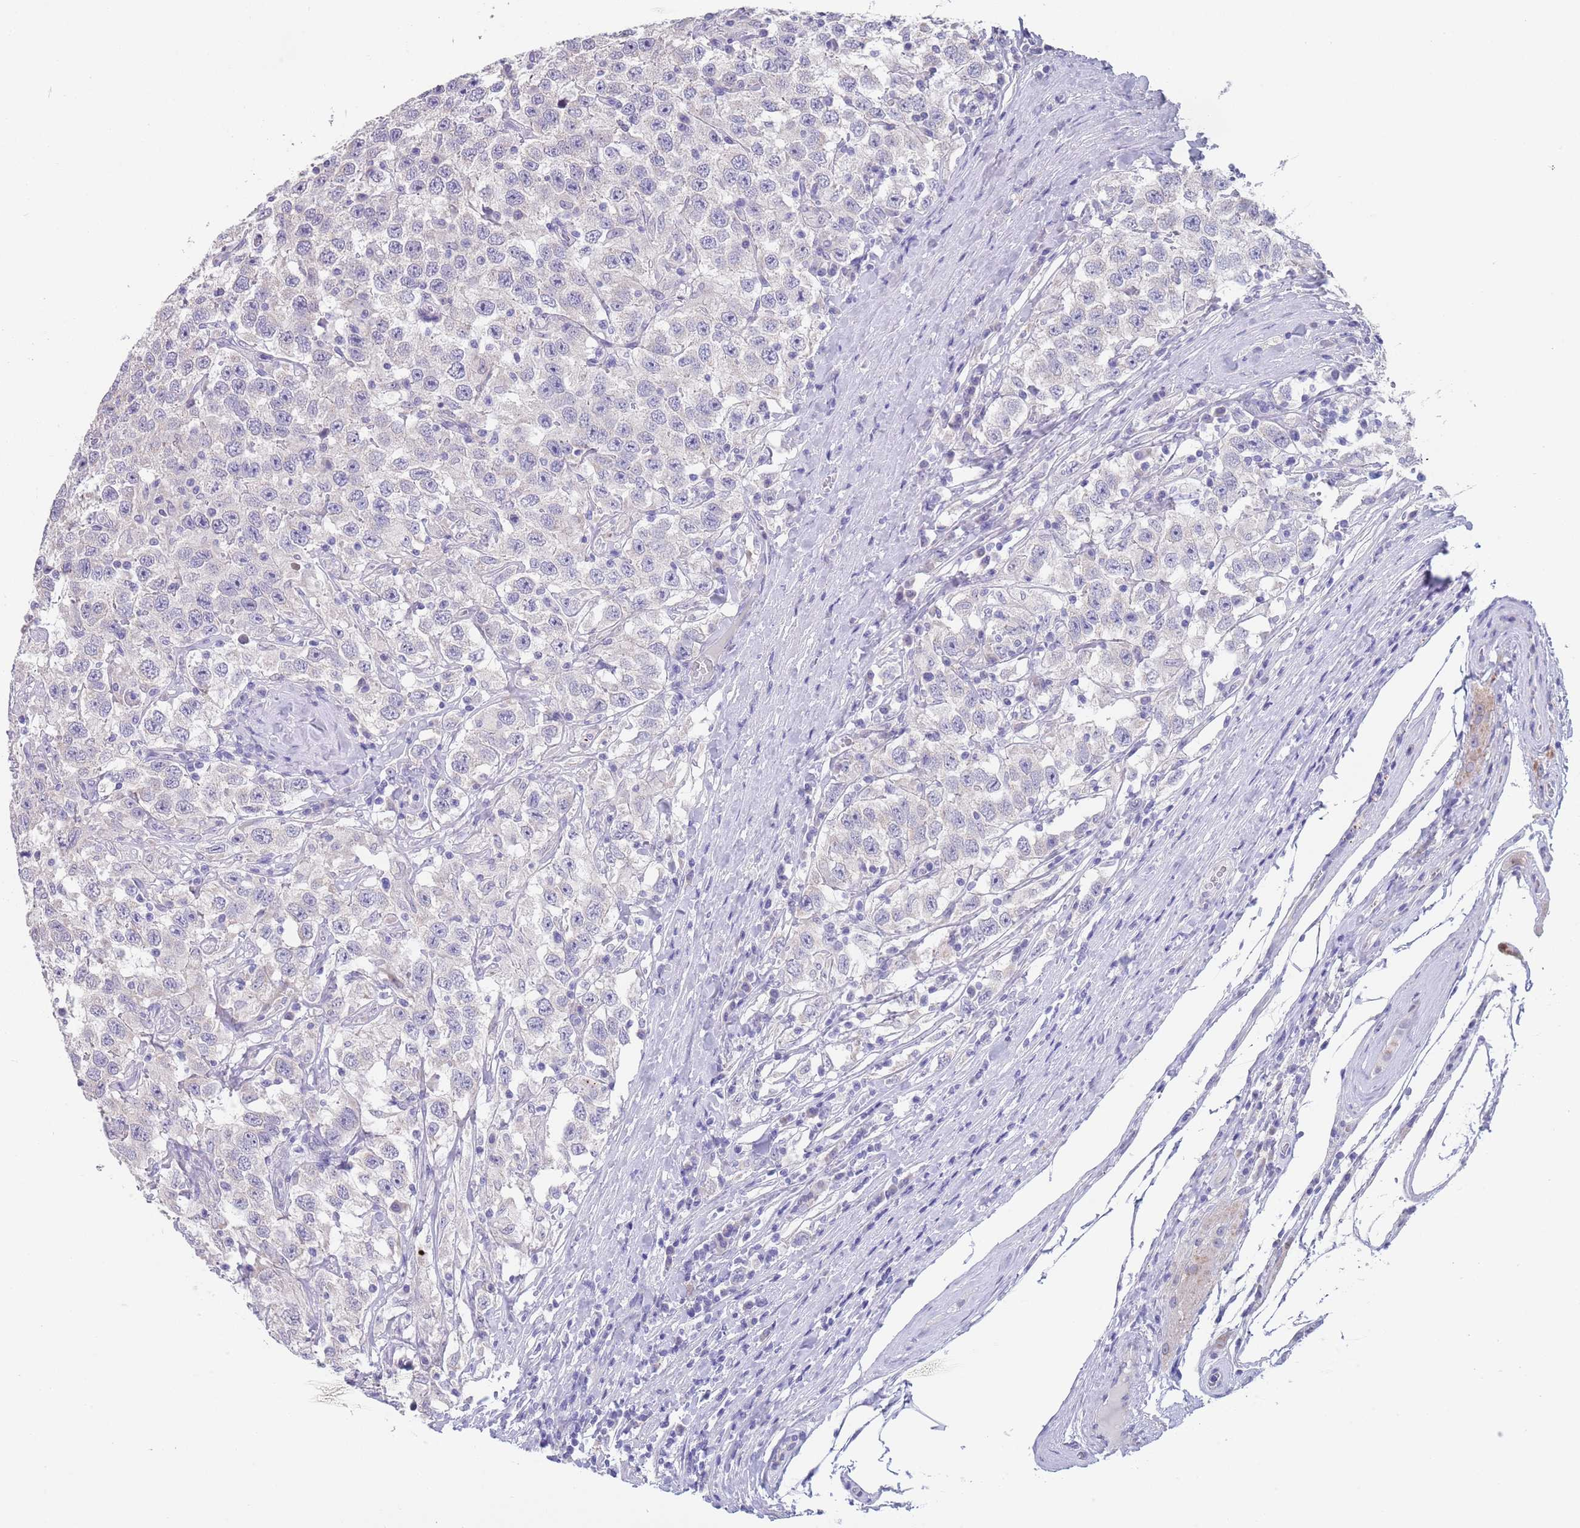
{"staining": {"intensity": "negative", "quantity": "none", "location": "none"}, "tissue": "testis cancer", "cell_type": "Tumor cells", "image_type": "cancer", "snomed": [{"axis": "morphology", "description": "Seminoma, NOS"}, {"axis": "topography", "description": "Testis"}], "caption": "There is no significant positivity in tumor cells of seminoma (testis).", "gene": "SPIRE2", "patient": {"sex": "male", "age": 41}}